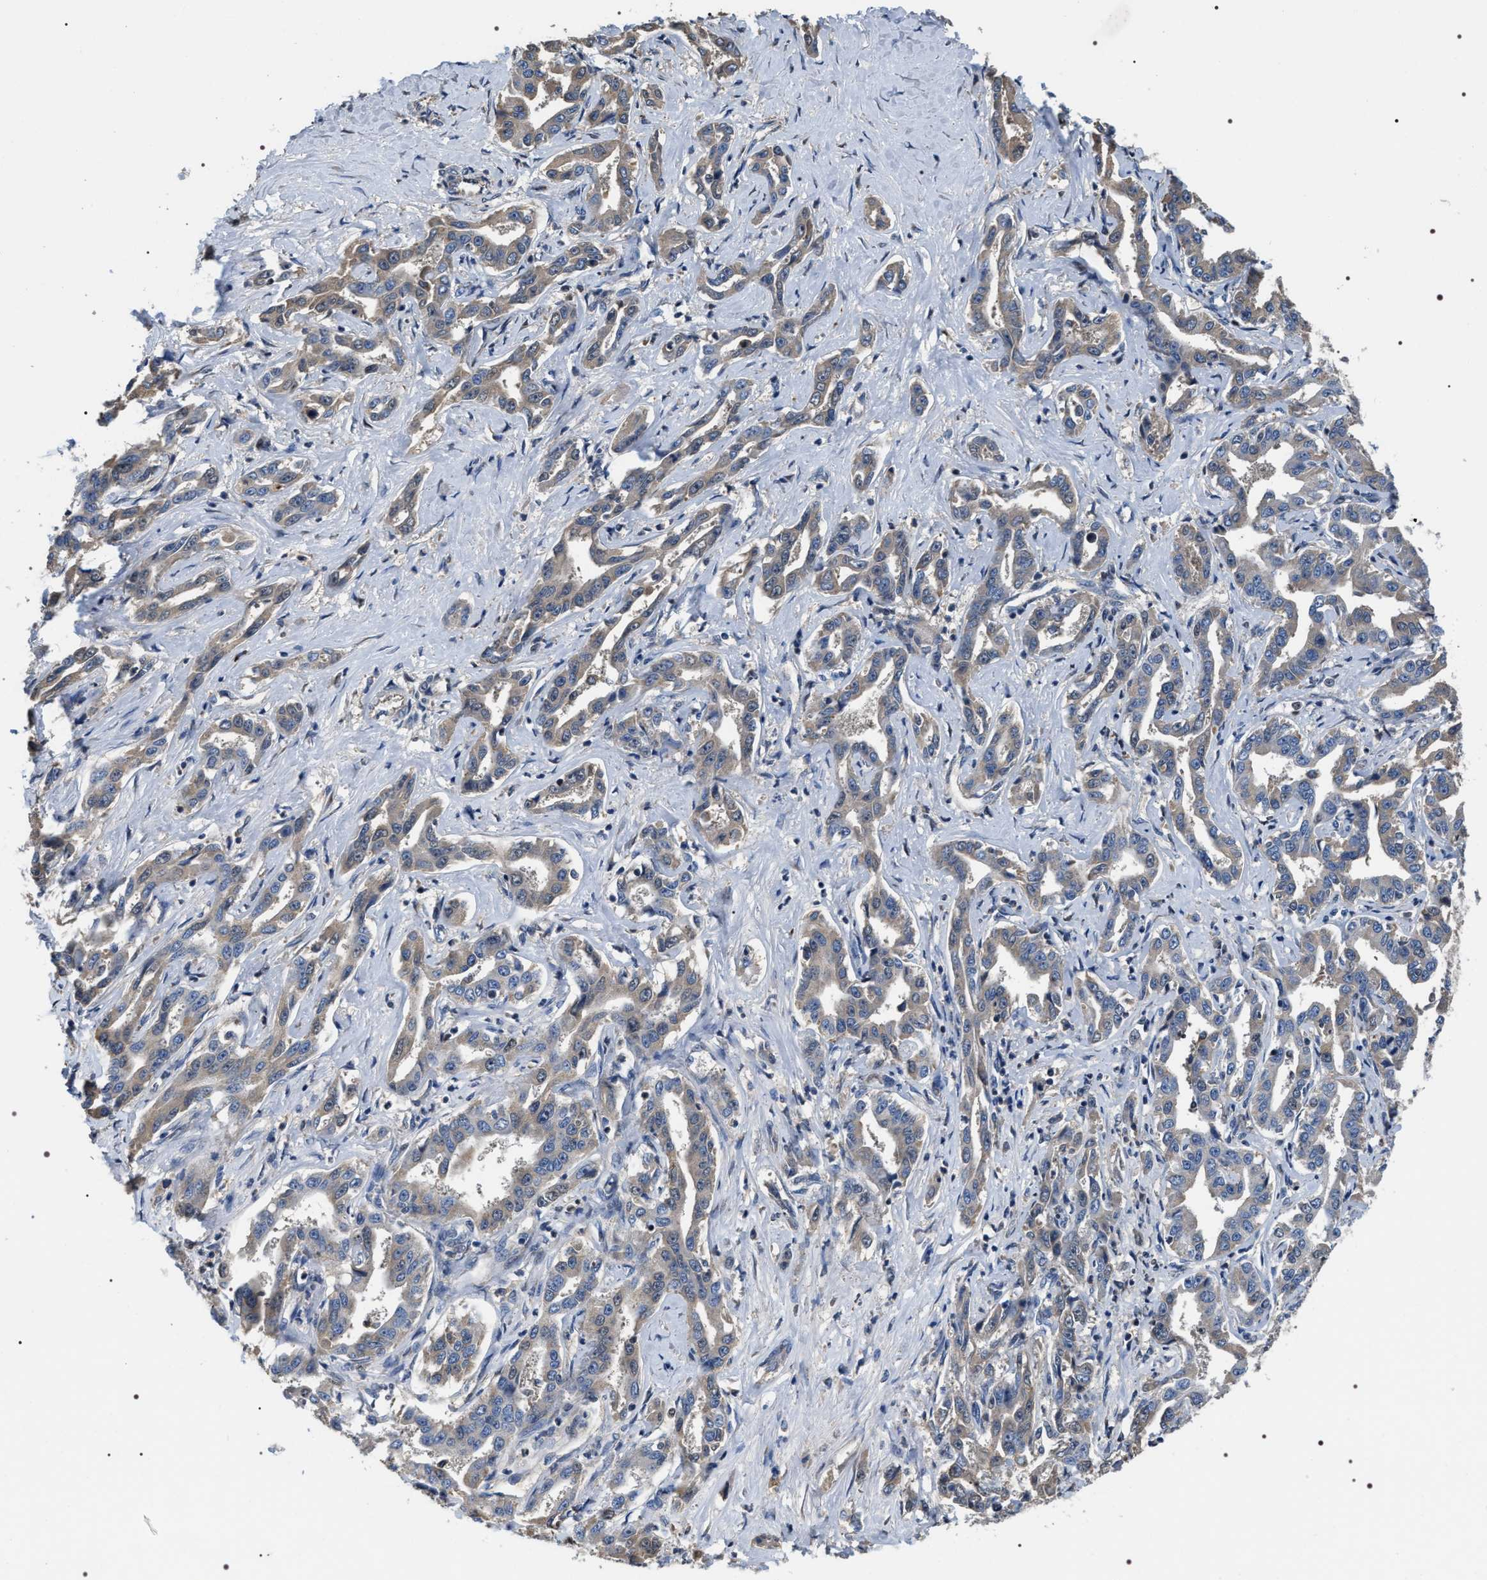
{"staining": {"intensity": "weak", "quantity": ">75%", "location": "cytoplasmic/membranous"}, "tissue": "liver cancer", "cell_type": "Tumor cells", "image_type": "cancer", "snomed": [{"axis": "morphology", "description": "Cholangiocarcinoma"}, {"axis": "topography", "description": "Liver"}], "caption": "Tumor cells display low levels of weak cytoplasmic/membranous expression in approximately >75% of cells in human liver cancer.", "gene": "C7orf25", "patient": {"sex": "male", "age": 59}}